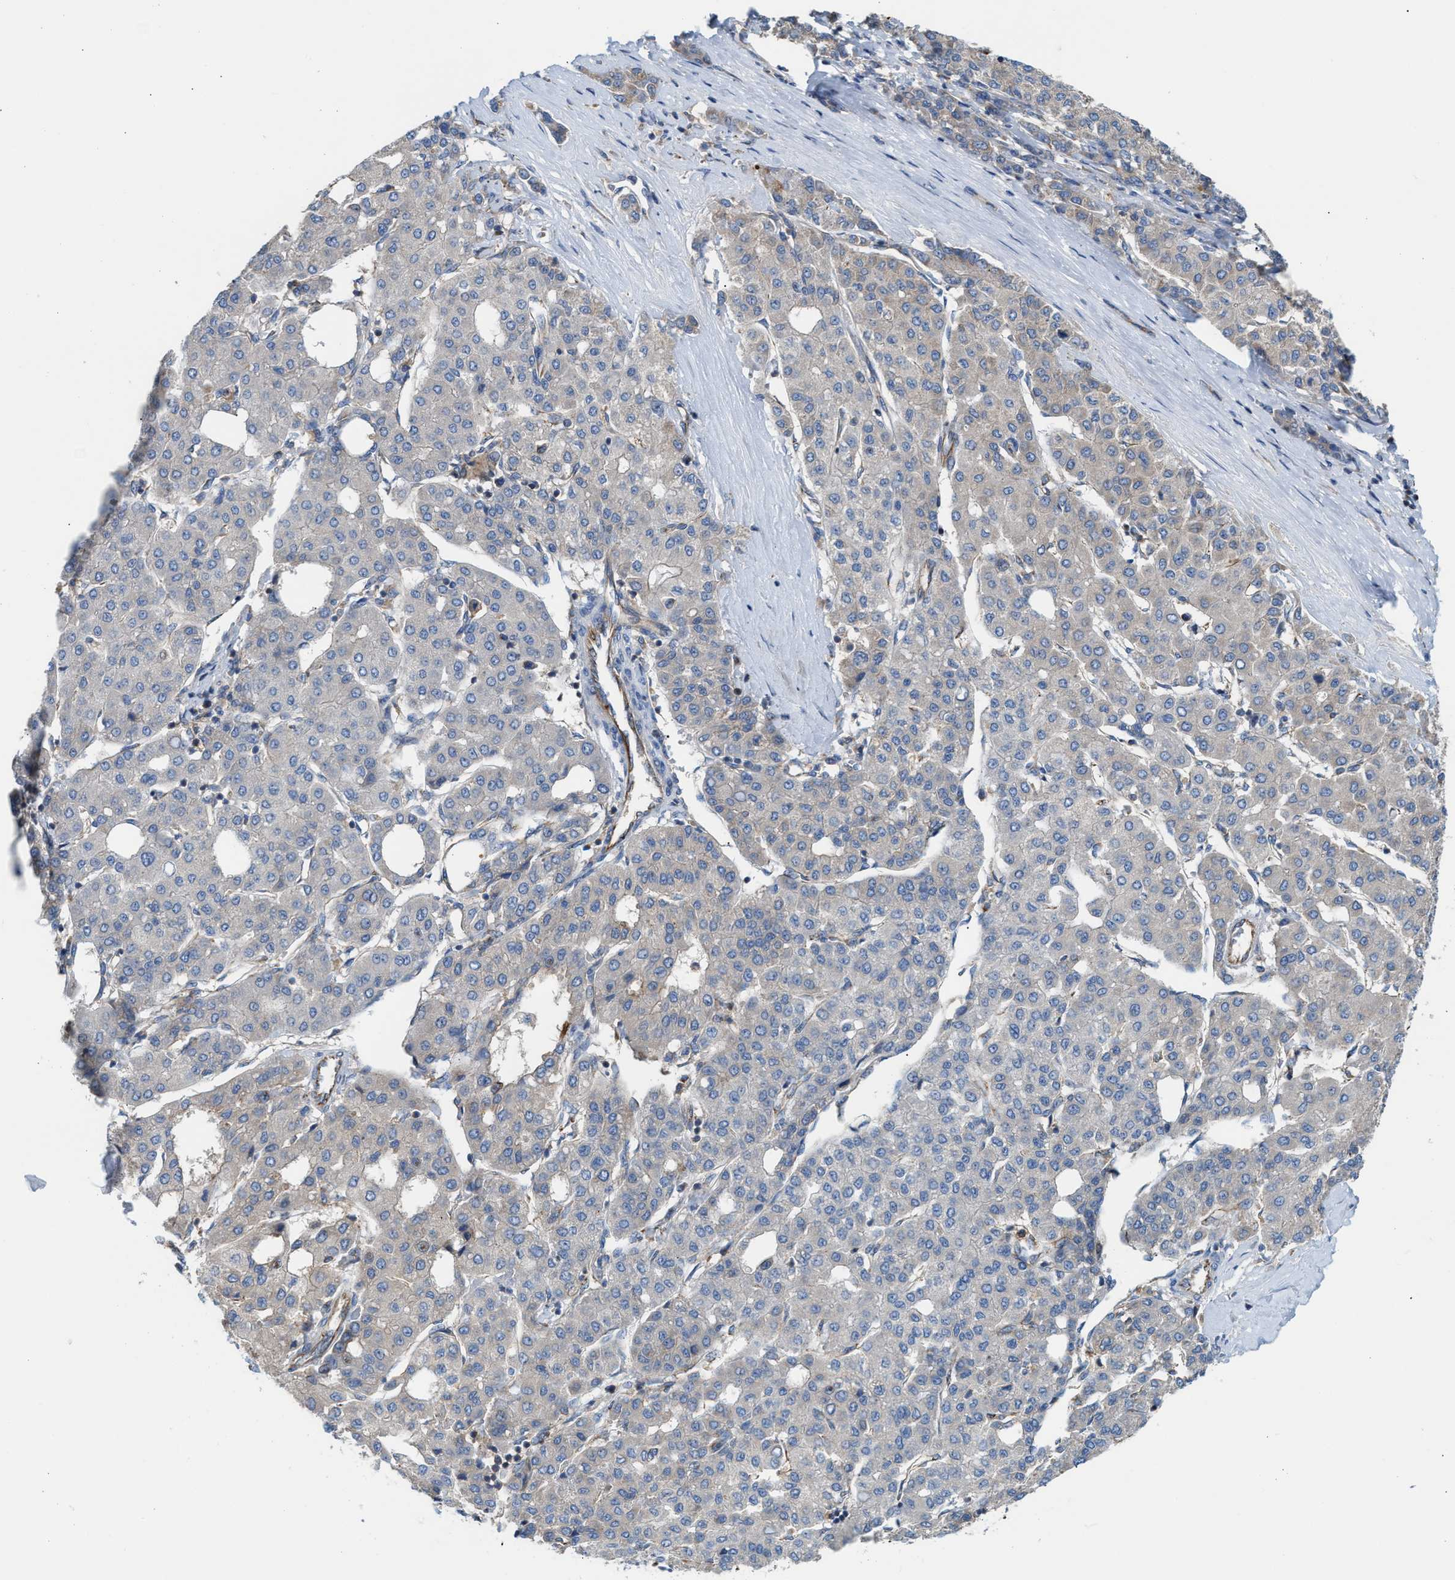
{"staining": {"intensity": "weak", "quantity": "<25%", "location": "cytoplasmic/membranous"}, "tissue": "liver cancer", "cell_type": "Tumor cells", "image_type": "cancer", "snomed": [{"axis": "morphology", "description": "Carcinoma, Hepatocellular, NOS"}, {"axis": "topography", "description": "Liver"}], "caption": "This histopathology image is of liver cancer (hepatocellular carcinoma) stained with IHC to label a protein in brown with the nuclei are counter-stained blue. There is no staining in tumor cells.", "gene": "TBC1D15", "patient": {"sex": "male", "age": 65}}